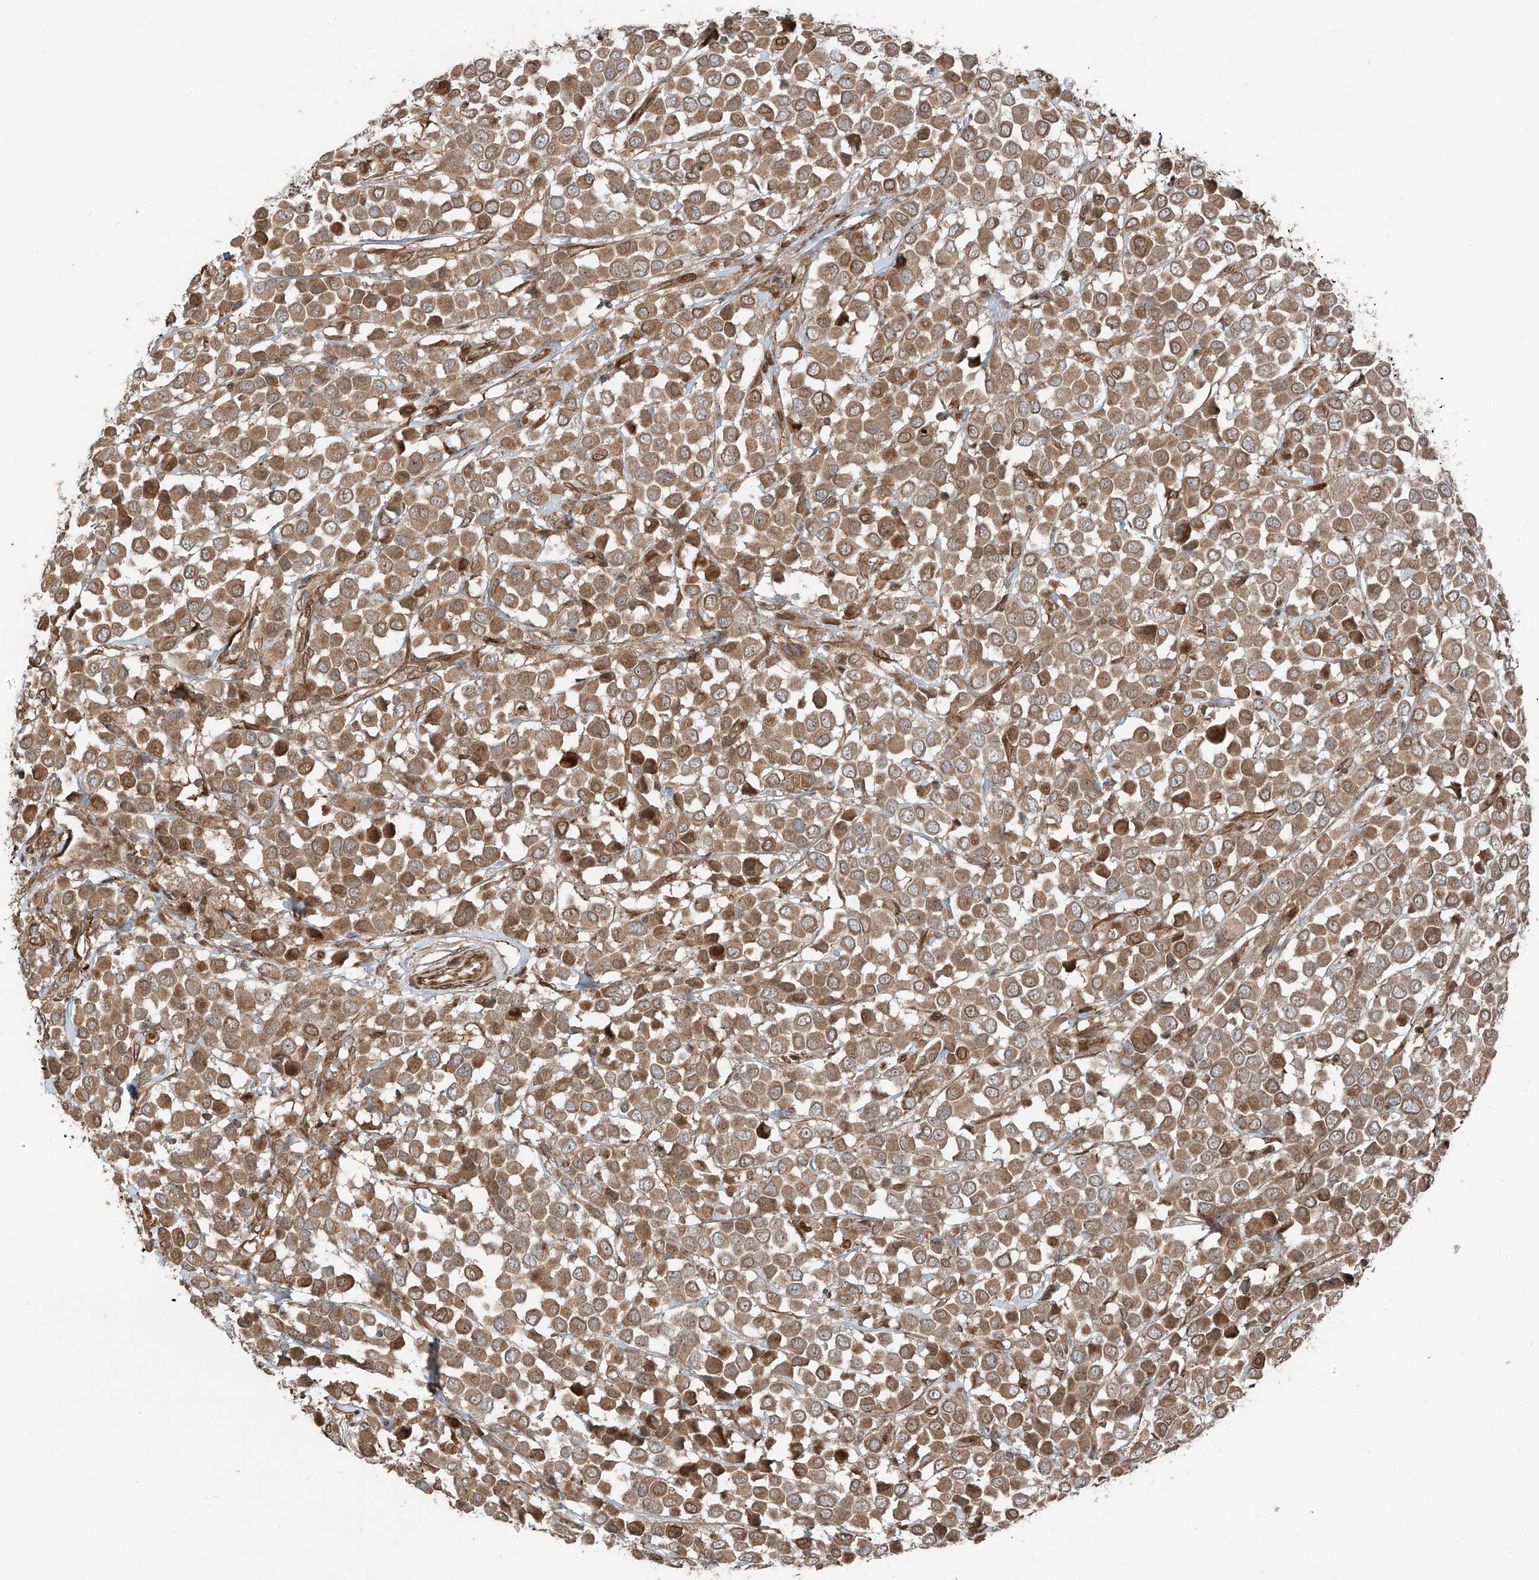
{"staining": {"intensity": "moderate", "quantity": ">75%", "location": "cytoplasmic/membranous"}, "tissue": "breast cancer", "cell_type": "Tumor cells", "image_type": "cancer", "snomed": [{"axis": "morphology", "description": "Duct carcinoma"}, {"axis": "topography", "description": "Breast"}], "caption": "Intraductal carcinoma (breast) stained with a brown dye demonstrates moderate cytoplasmic/membranous positive expression in about >75% of tumor cells.", "gene": "CEP162", "patient": {"sex": "female", "age": 61}}